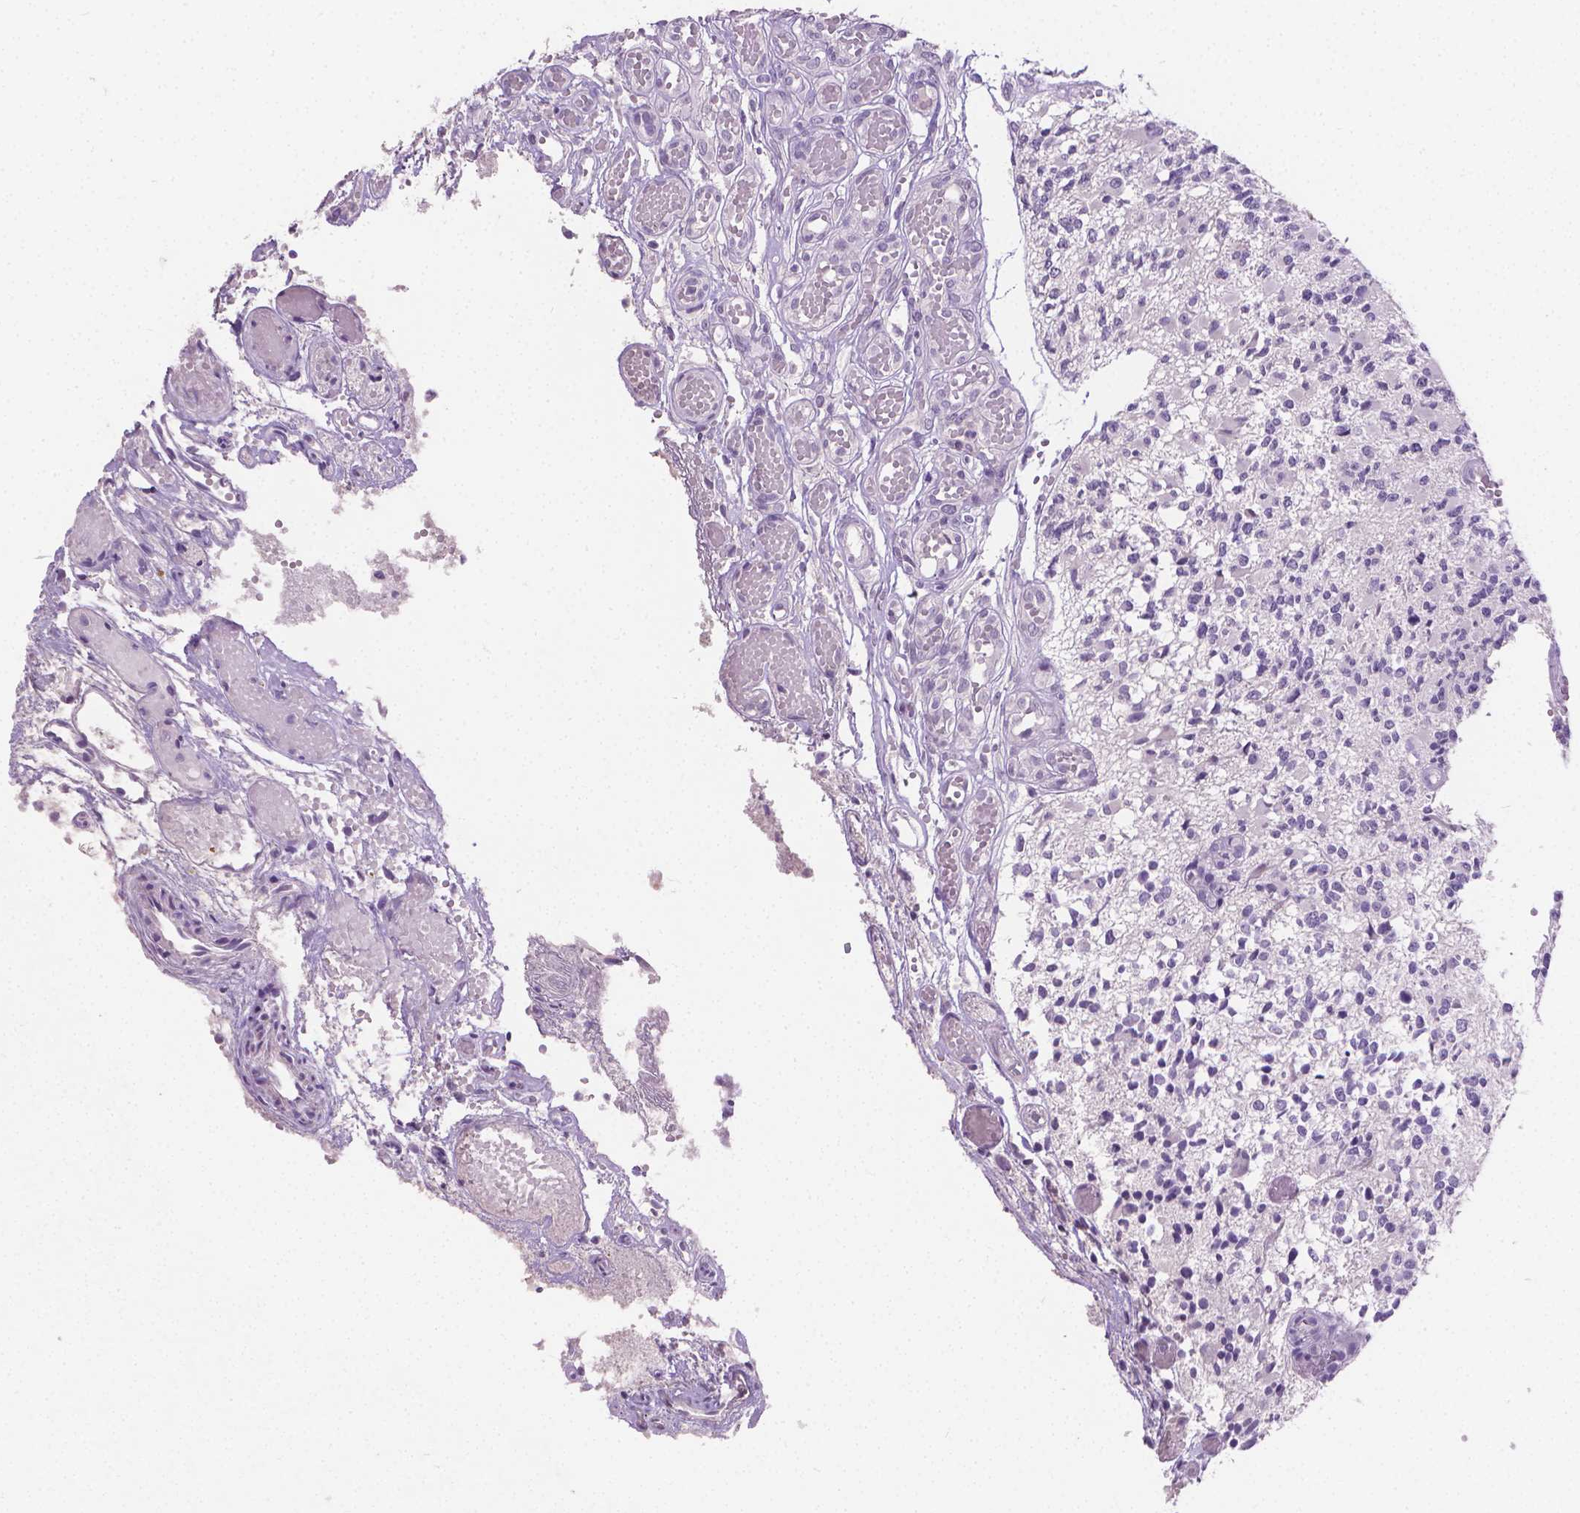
{"staining": {"intensity": "negative", "quantity": "none", "location": "none"}, "tissue": "glioma", "cell_type": "Tumor cells", "image_type": "cancer", "snomed": [{"axis": "morphology", "description": "Glioma, malignant, High grade"}, {"axis": "topography", "description": "Brain"}], "caption": "Glioma stained for a protein using immunohistochemistry exhibits no staining tumor cells.", "gene": "TNNI2", "patient": {"sex": "female", "age": 63}}